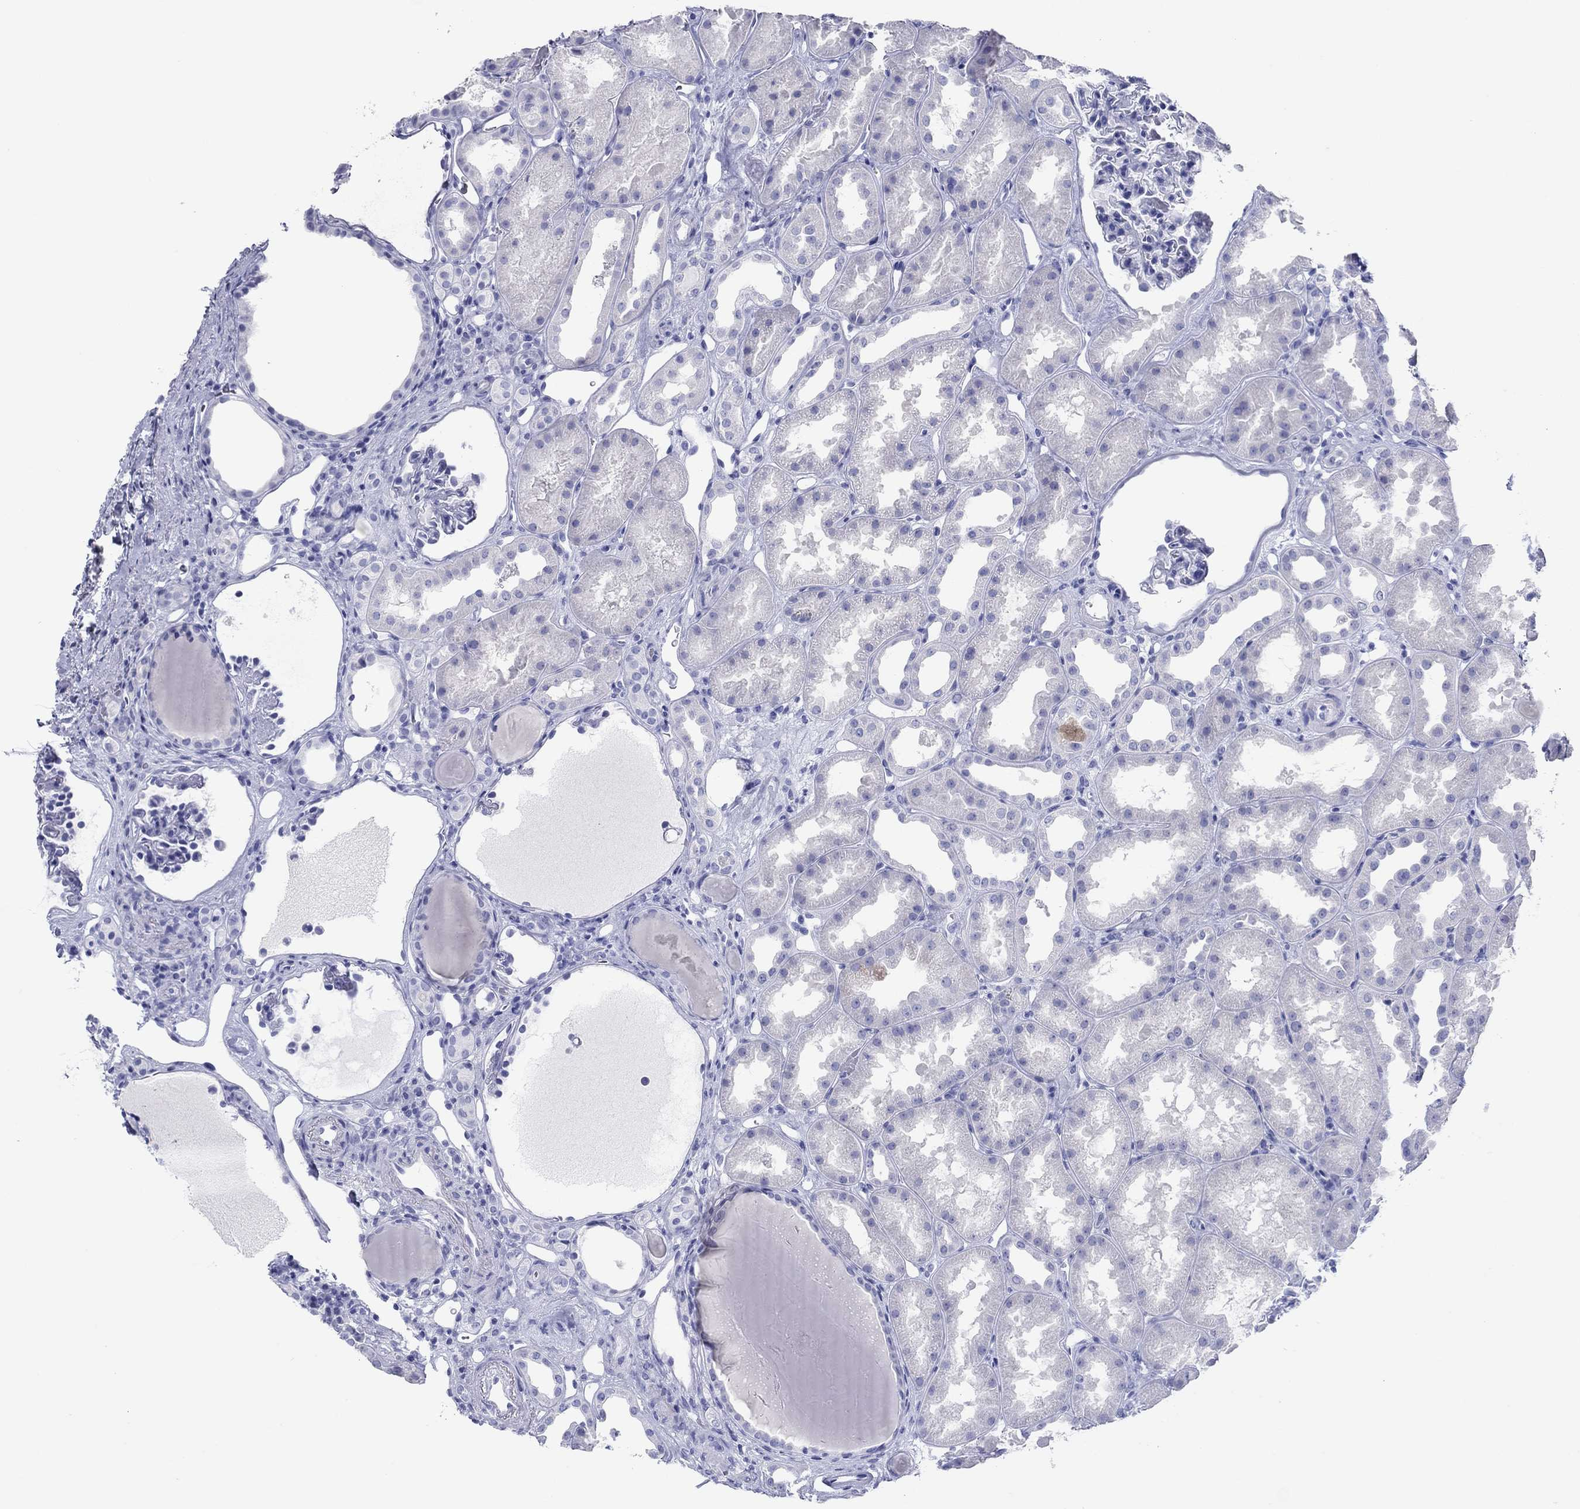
{"staining": {"intensity": "negative", "quantity": "none", "location": "none"}, "tissue": "kidney", "cell_type": "Cells in glomeruli", "image_type": "normal", "snomed": [{"axis": "morphology", "description": "Normal tissue, NOS"}, {"axis": "topography", "description": "Kidney"}], "caption": "This histopathology image is of unremarkable kidney stained with IHC to label a protein in brown with the nuclei are counter-stained blue. There is no positivity in cells in glomeruli.", "gene": "ATP4A", "patient": {"sex": "male", "age": 61}}